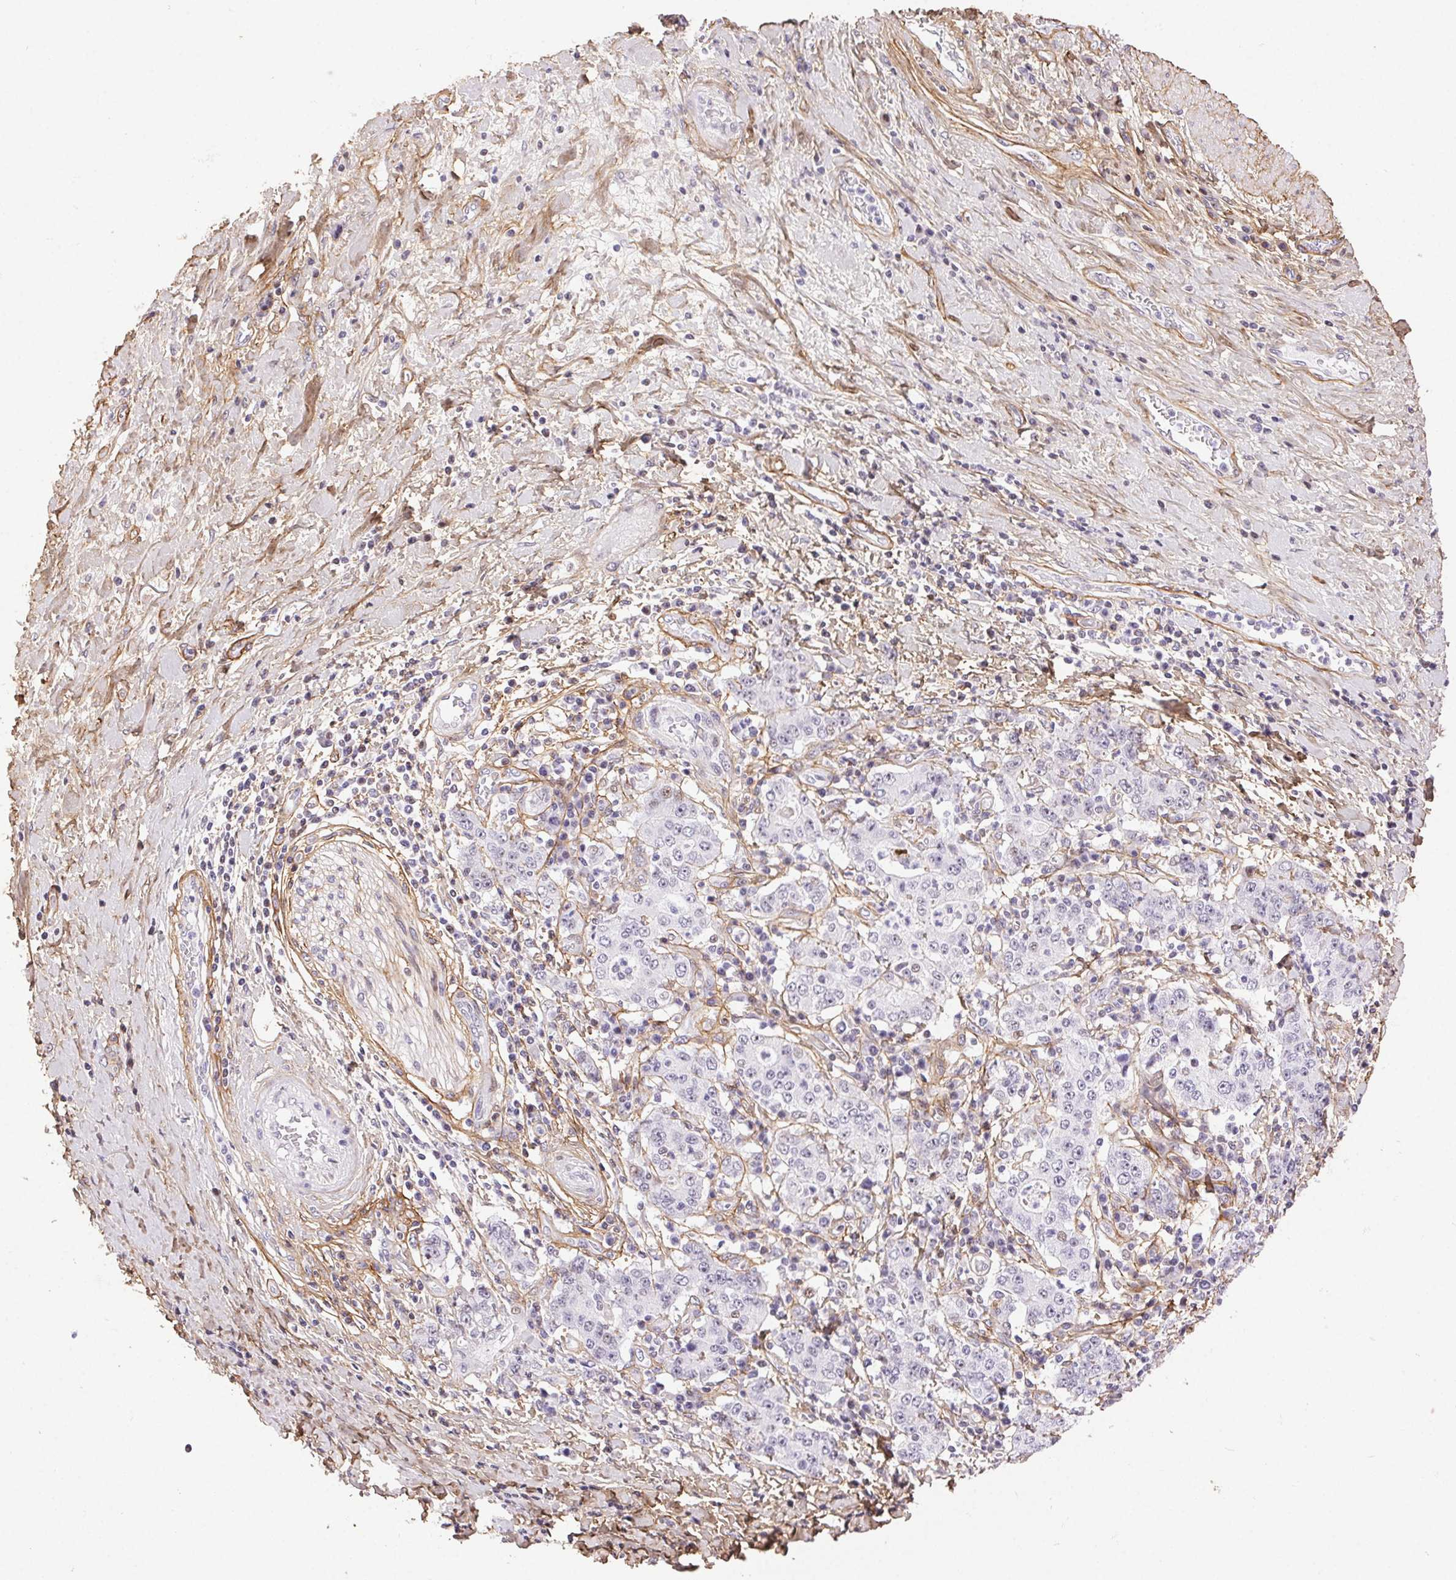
{"staining": {"intensity": "weak", "quantity": "<25%", "location": "nuclear"}, "tissue": "stomach cancer", "cell_type": "Tumor cells", "image_type": "cancer", "snomed": [{"axis": "morphology", "description": "Normal tissue, NOS"}, {"axis": "morphology", "description": "Adenocarcinoma, NOS"}, {"axis": "topography", "description": "Stomach, upper"}, {"axis": "topography", "description": "Stomach"}], "caption": "Protein analysis of stomach adenocarcinoma displays no significant staining in tumor cells. (DAB immunohistochemistry (IHC), high magnification).", "gene": "PDZD2", "patient": {"sex": "male", "age": 59}}